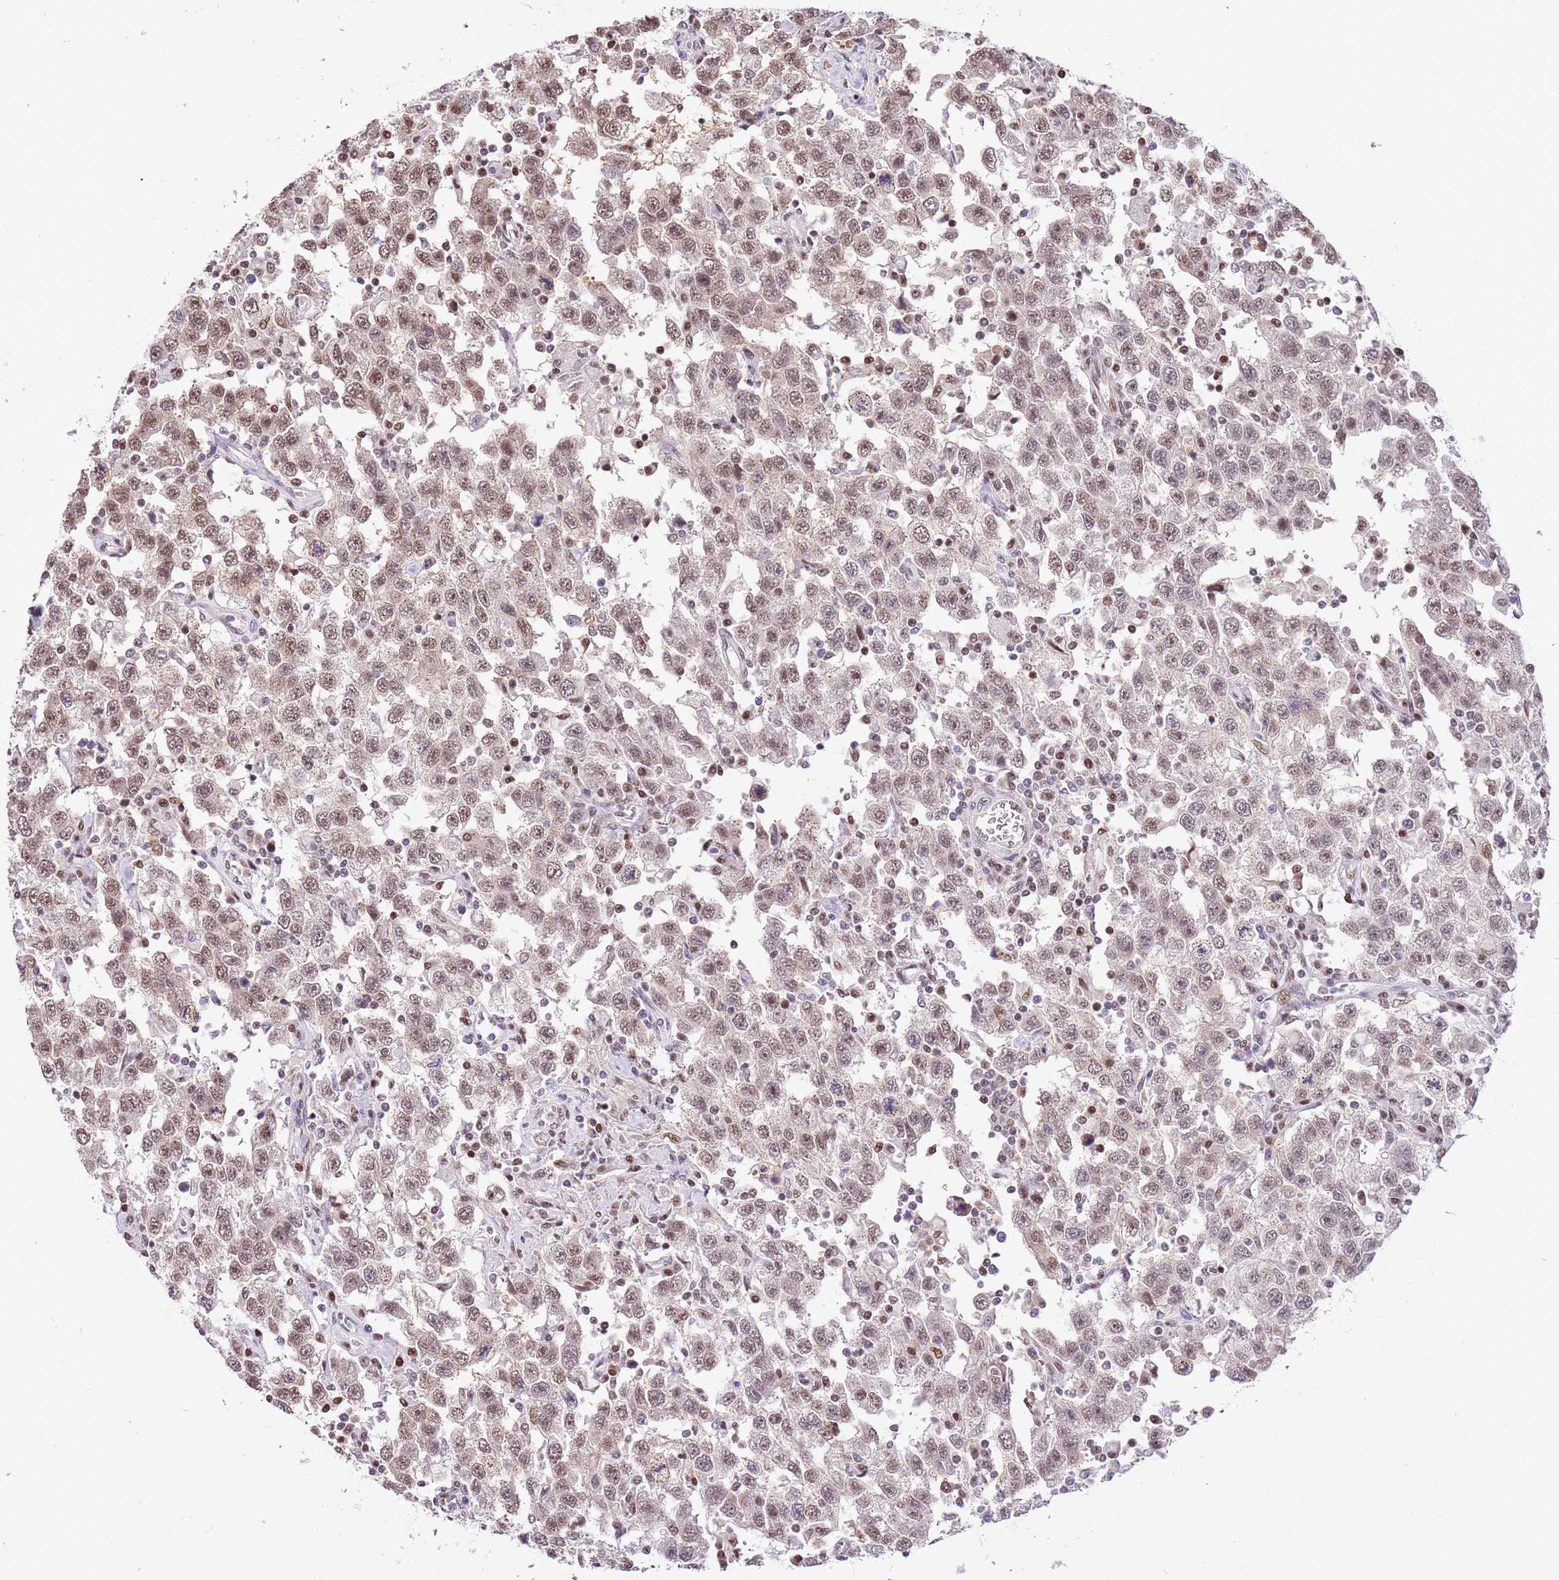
{"staining": {"intensity": "weak", "quantity": ">75%", "location": "nuclear"}, "tissue": "testis cancer", "cell_type": "Tumor cells", "image_type": "cancer", "snomed": [{"axis": "morphology", "description": "Seminoma, NOS"}, {"axis": "topography", "description": "Testis"}], "caption": "Human testis cancer (seminoma) stained for a protein (brown) exhibits weak nuclear positive staining in approximately >75% of tumor cells.", "gene": "RFK", "patient": {"sex": "male", "age": 41}}